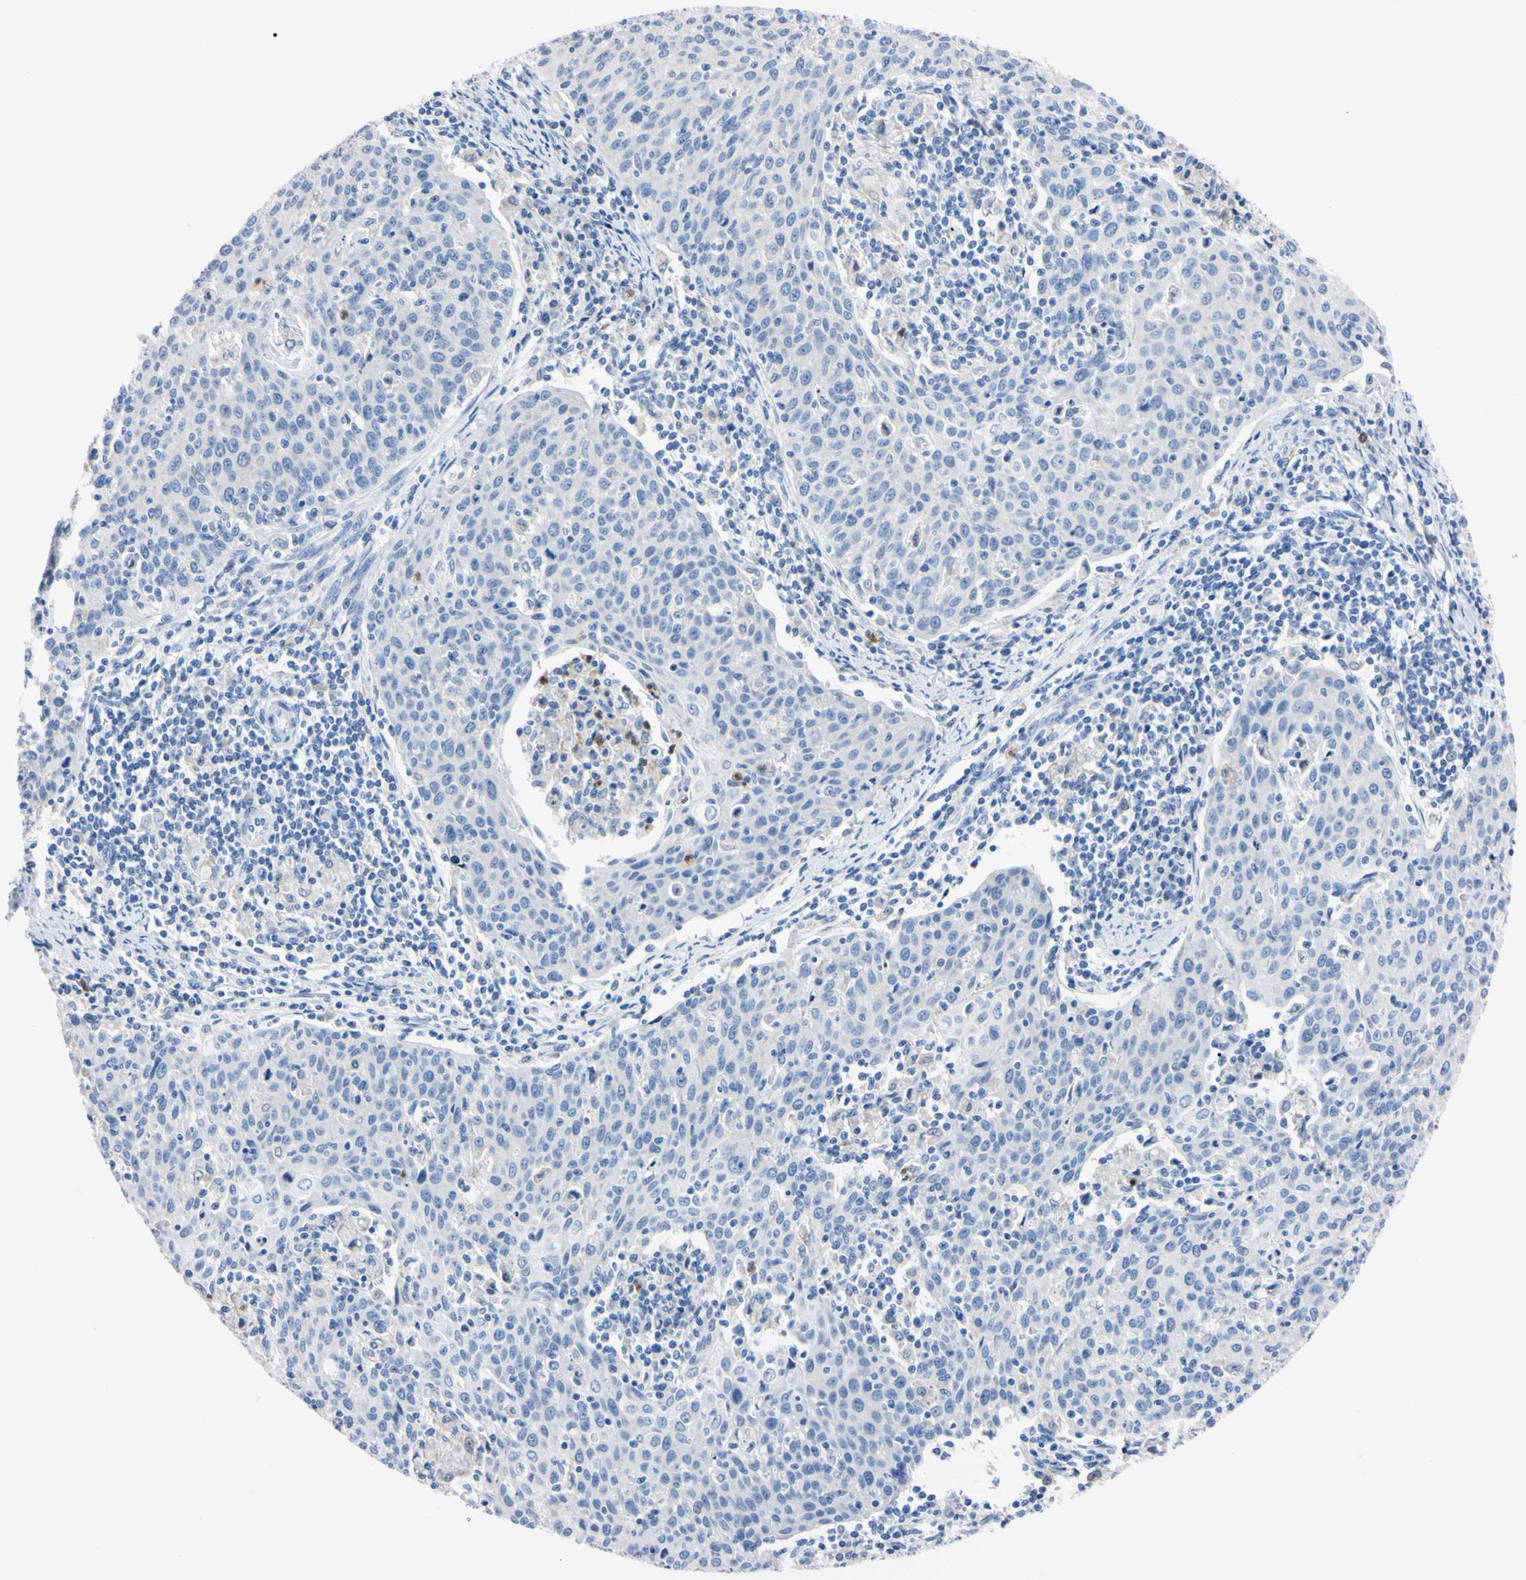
{"staining": {"intensity": "negative", "quantity": "none", "location": "none"}, "tissue": "cervical cancer", "cell_type": "Tumor cells", "image_type": "cancer", "snomed": [{"axis": "morphology", "description": "Squamous cell carcinoma, NOS"}, {"axis": "topography", "description": "Cervix"}], "caption": "A micrograph of cervical cancer stained for a protein shows no brown staining in tumor cells.", "gene": "NCF4", "patient": {"sex": "female", "age": 38}}